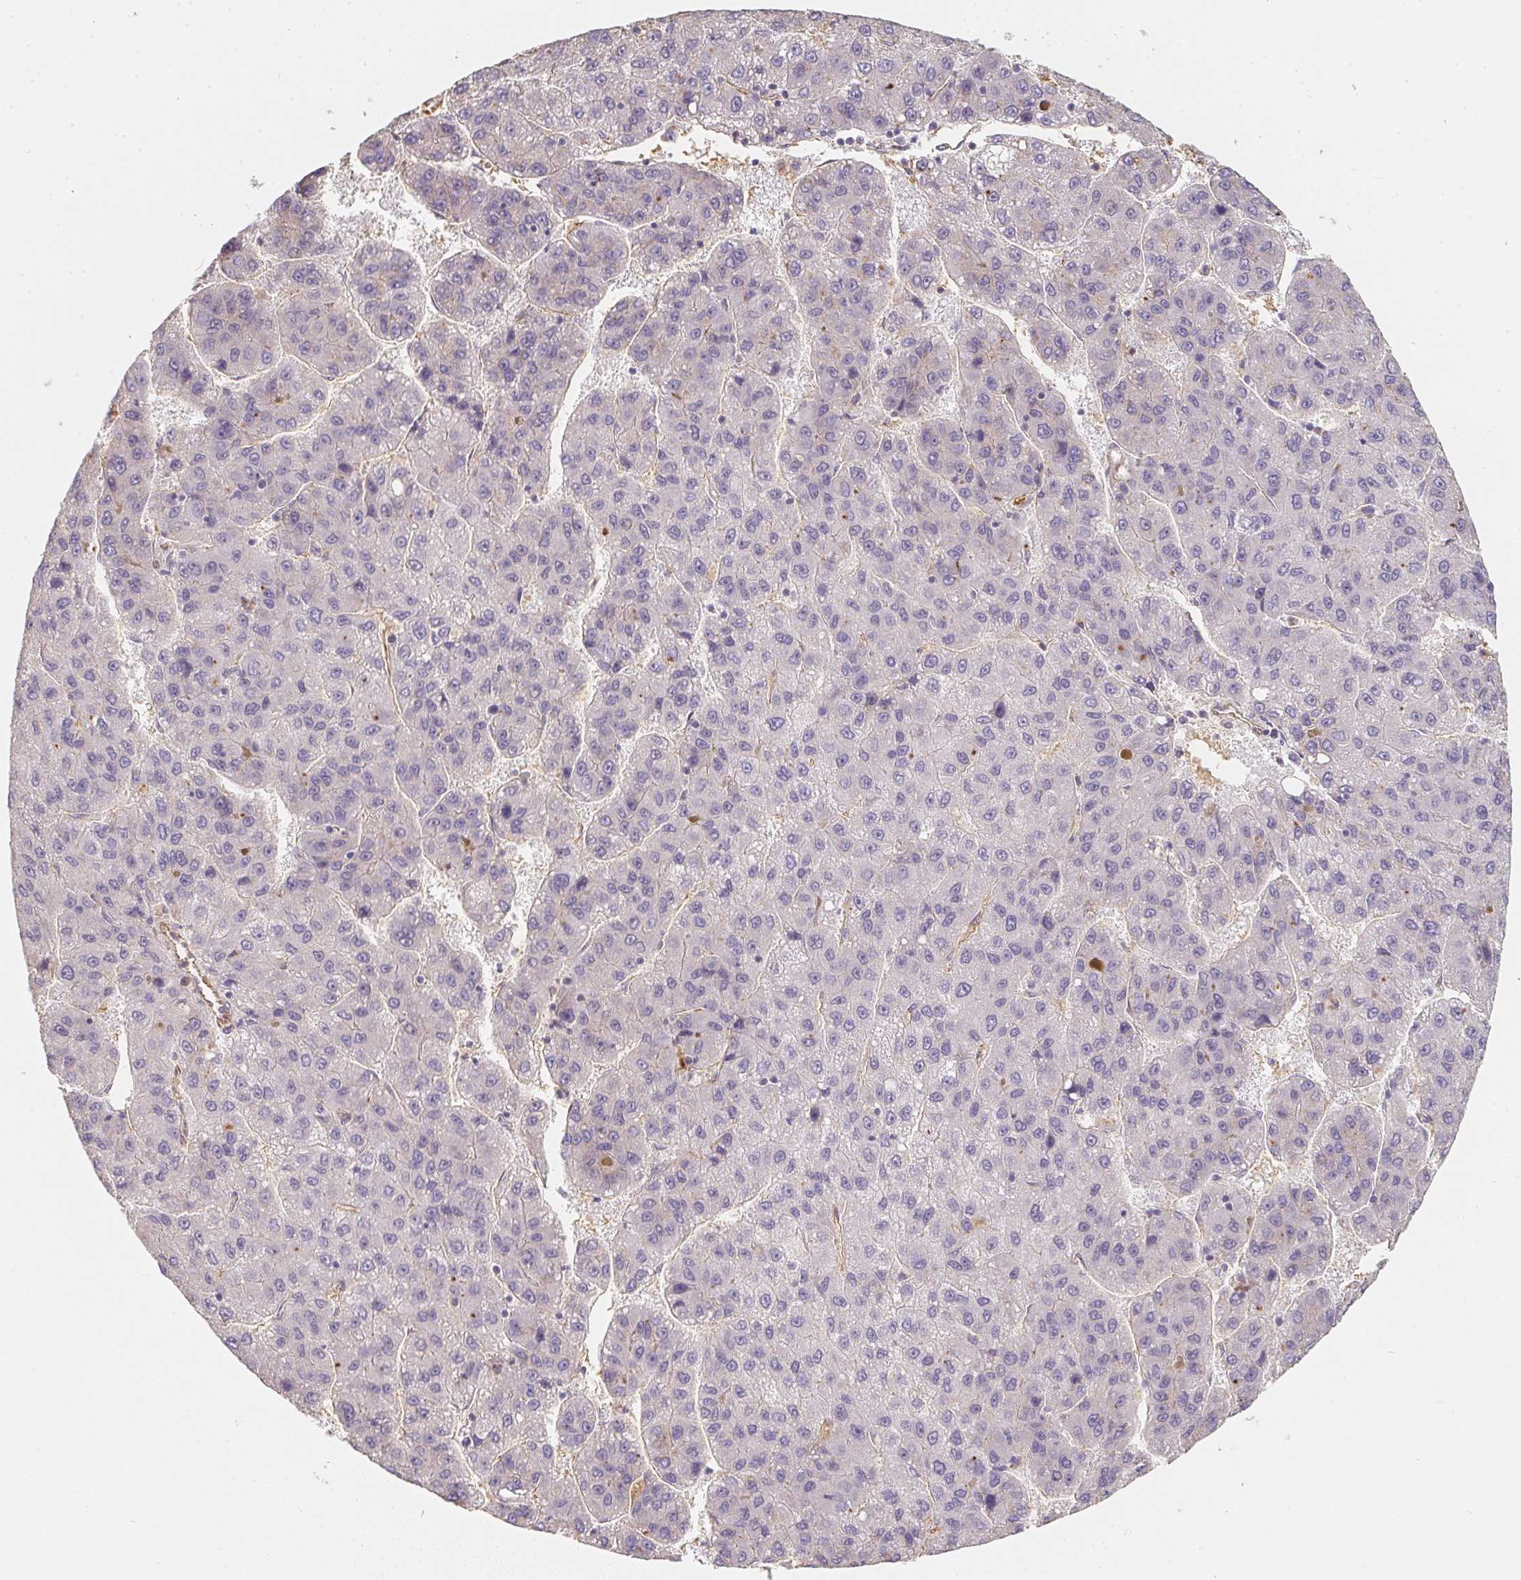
{"staining": {"intensity": "negative", "quantity": "none", "location": "none"}, "tissue": "liver cancer", "cell_type": "Tumor cells", "image_type": "cancer", "snomed": [{"axis": "morphology", "description": "Carcinoma, Hepatocellular, NOS"}, {"axis": "topography", "description": "Liver"}], "caption": "Tumor cells show no significant positivity in liver hepatocellular carcinoma.", "gene": "TBKBP1", "patient": {"sex": "female", "age": 82}}